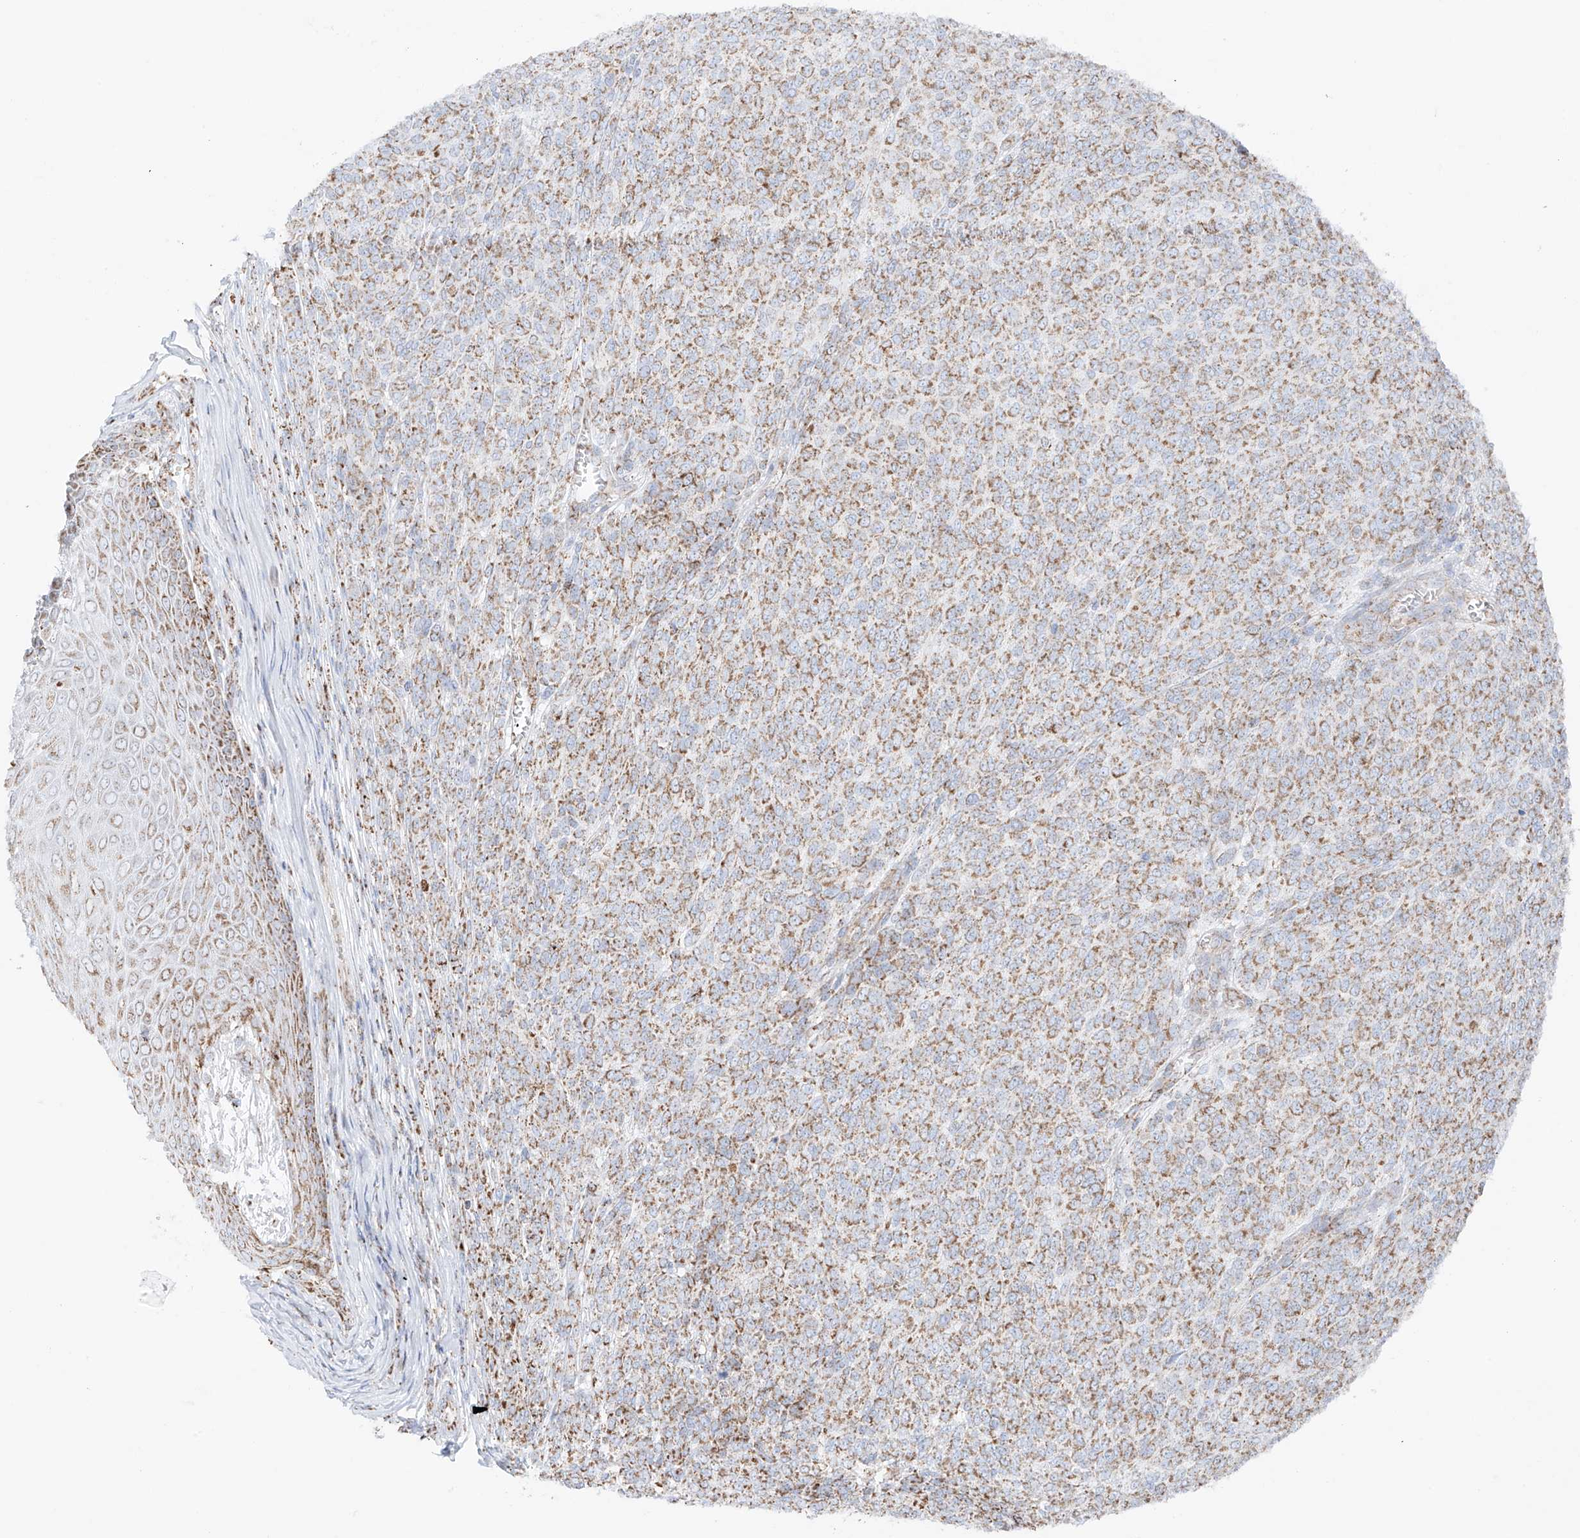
{"staining": {"intensity": "moderate", "quantity": ">75%", "location": "cytoplasmic/membranous"}, "tissue": "melanoma", "cell_type": "Tumor cells", "image_type": "cancer", "snomed": [{"axis": "morphology", "description": "Malignant melanoma, NOS"}, {"axis": "topography", "description": "Skin"}], "caption": "An image showing moderate cytoplasmic/membranous positivity in approximately >75% of tumor cells in melanoma, as visualized by brown immunohistochemical staining.", "gene": "XKR3", "patient": {"sex": "male", "age": 49}}